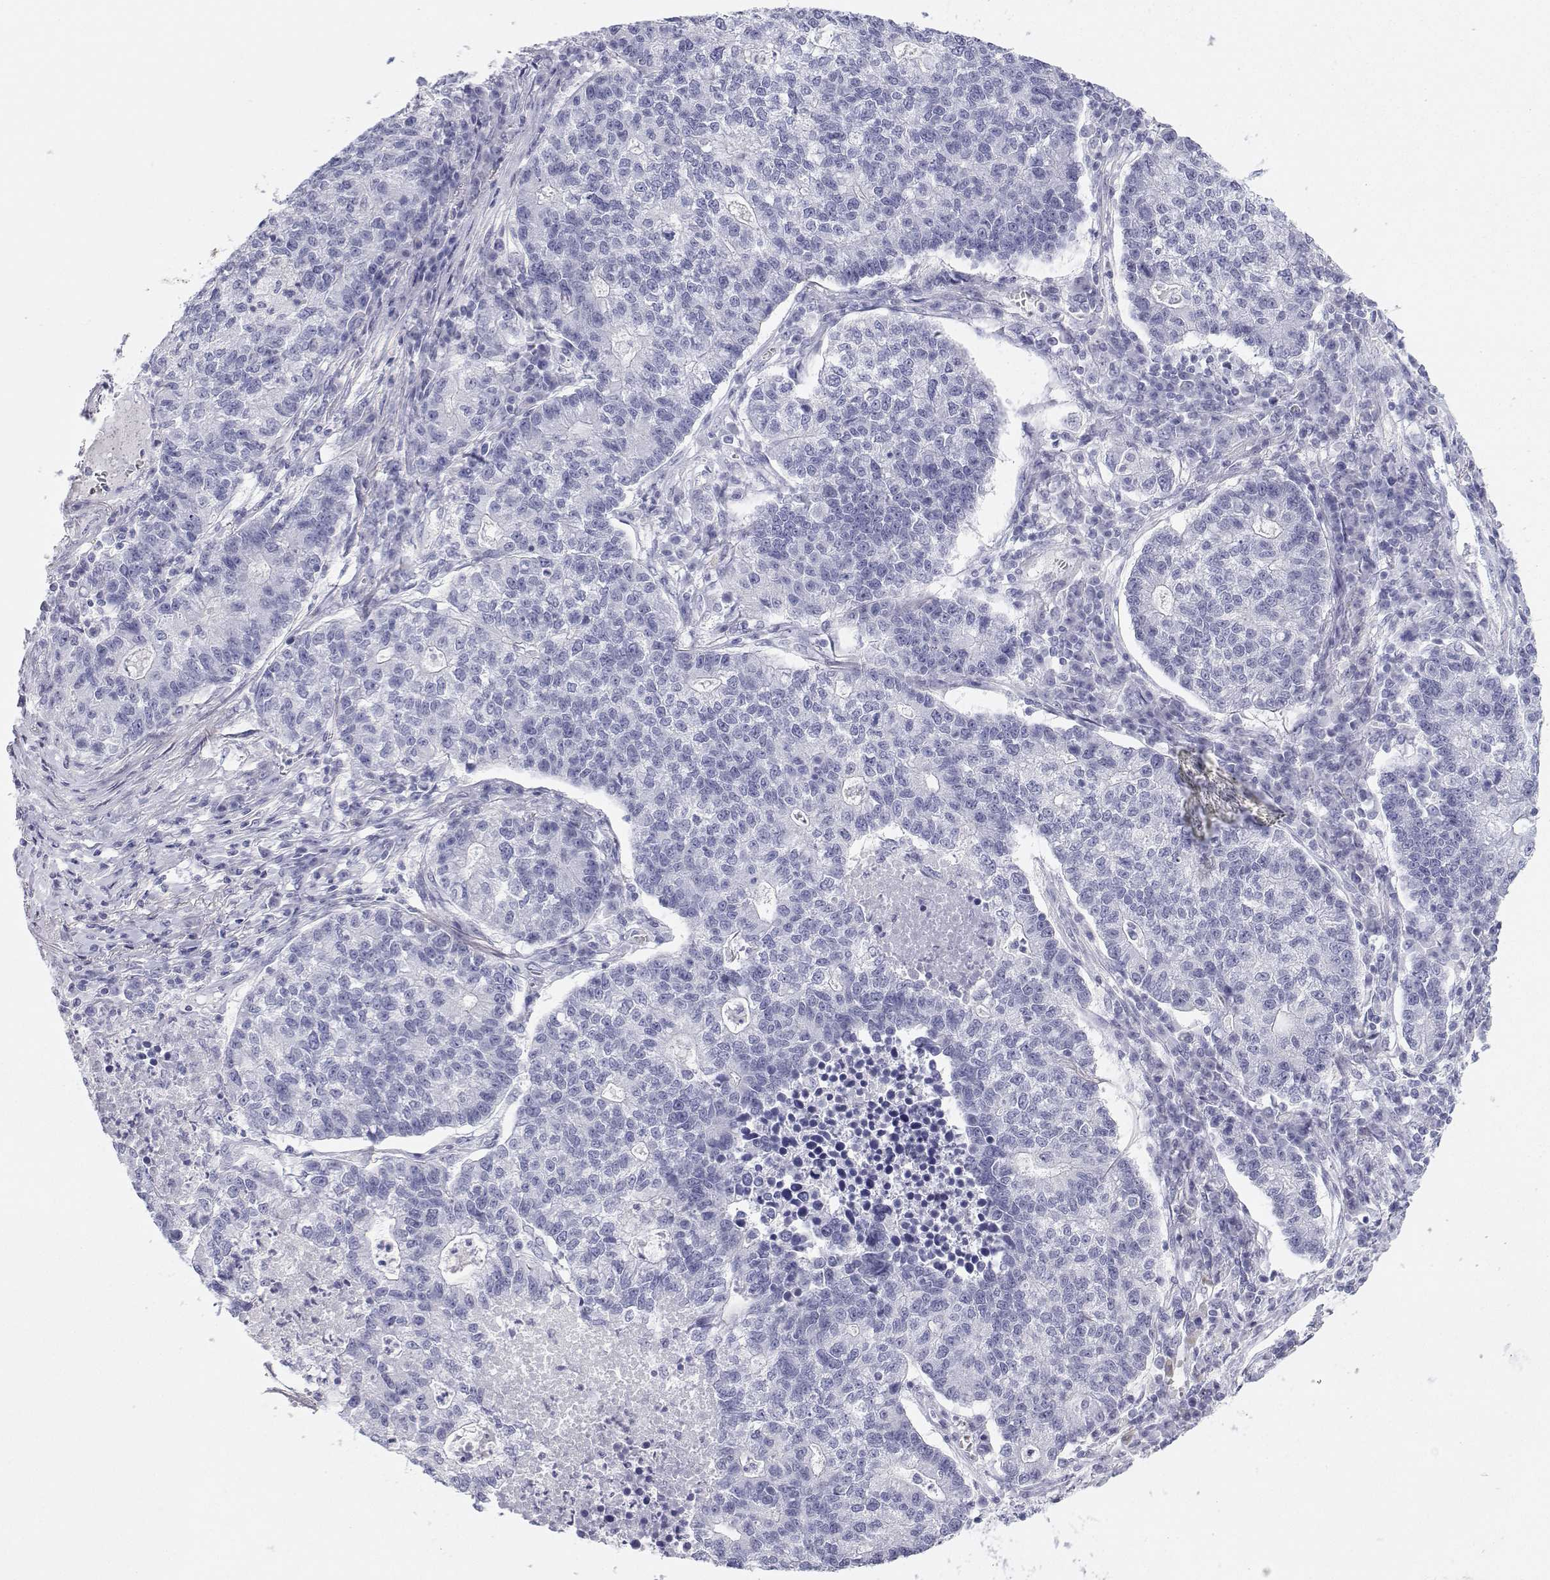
{"staining": {"intensity": "negative", "quantity": "none", "location": "none"}, "tissue": "lung cancer", "cell_type": "Tumor cells", "image_type": "cancer", "snomed": [{"axis": "morphology", "description": "Adenocarcinoma, NOS"}, {"axis": "topography", "description": "Lung"}], "caption": "IHC of human lung cancer (adenocarcinoma) displays no expression in tumor cells.", "gene": "BHMT", "patient": {"sex": "male", "age": 57}}